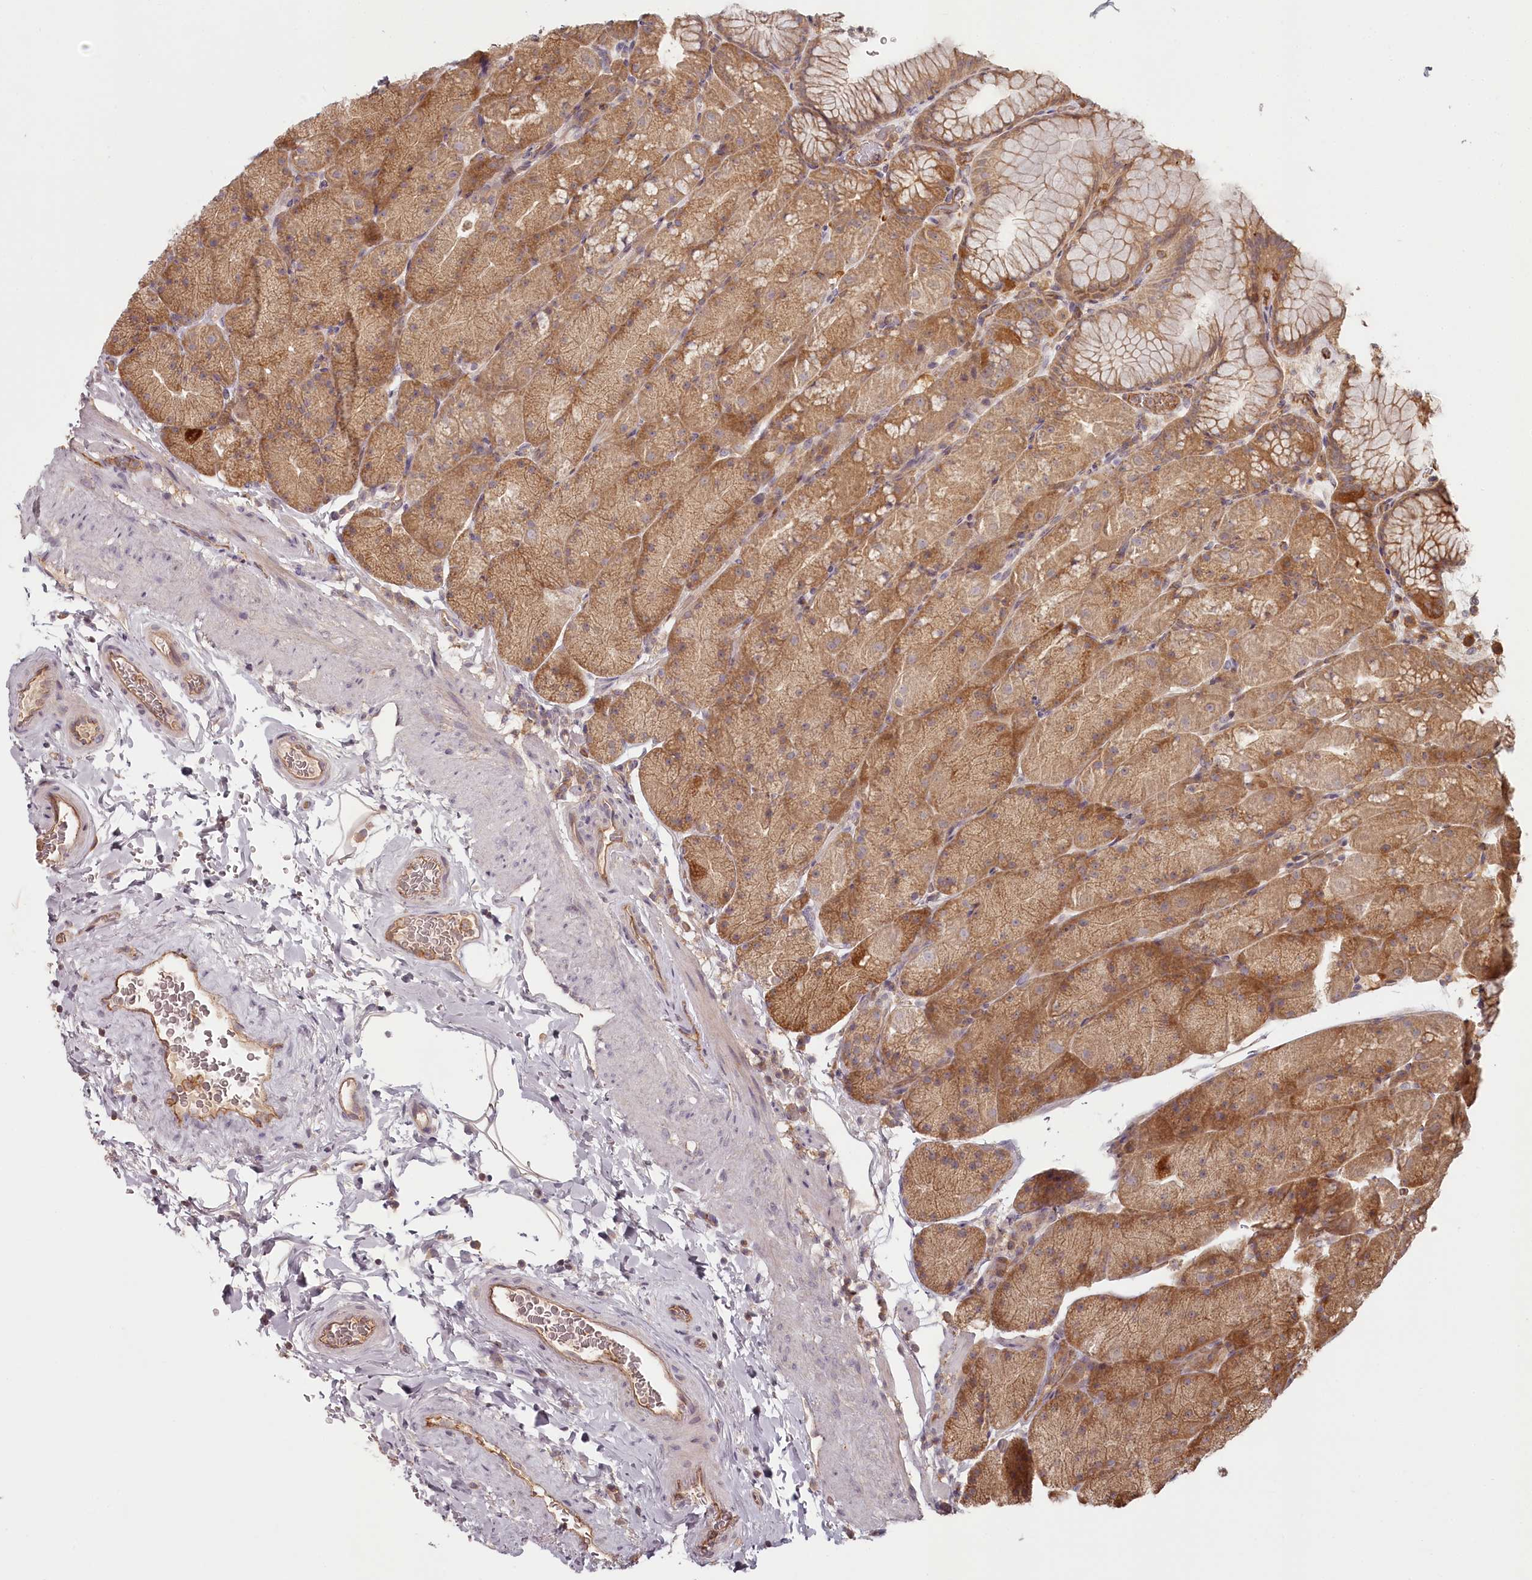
{"staining": {"intensity": "moderate", "quantity": ">75%", "location": "cytoplasmic/membranous"}, "tissue": "stomach", "cell_type": "Glandular cells", "image_type": "normal", "snomed": [{"axis": "morphology", "description": "Normal tissue, NOS"}, {"axis": "topography", "description": "Stomach, upper"}, {"axis": "topography", "description": "Stomach, lower"}], "caption": "The photomicrograph demonstrates immunohistochemical staining of normal stomach. There is moderate cytoplasmic/membranous positivity is seen in about >75% of glandular cells.", "gene": "TMIE", "patient": {"sex": "male", "age": 67}}